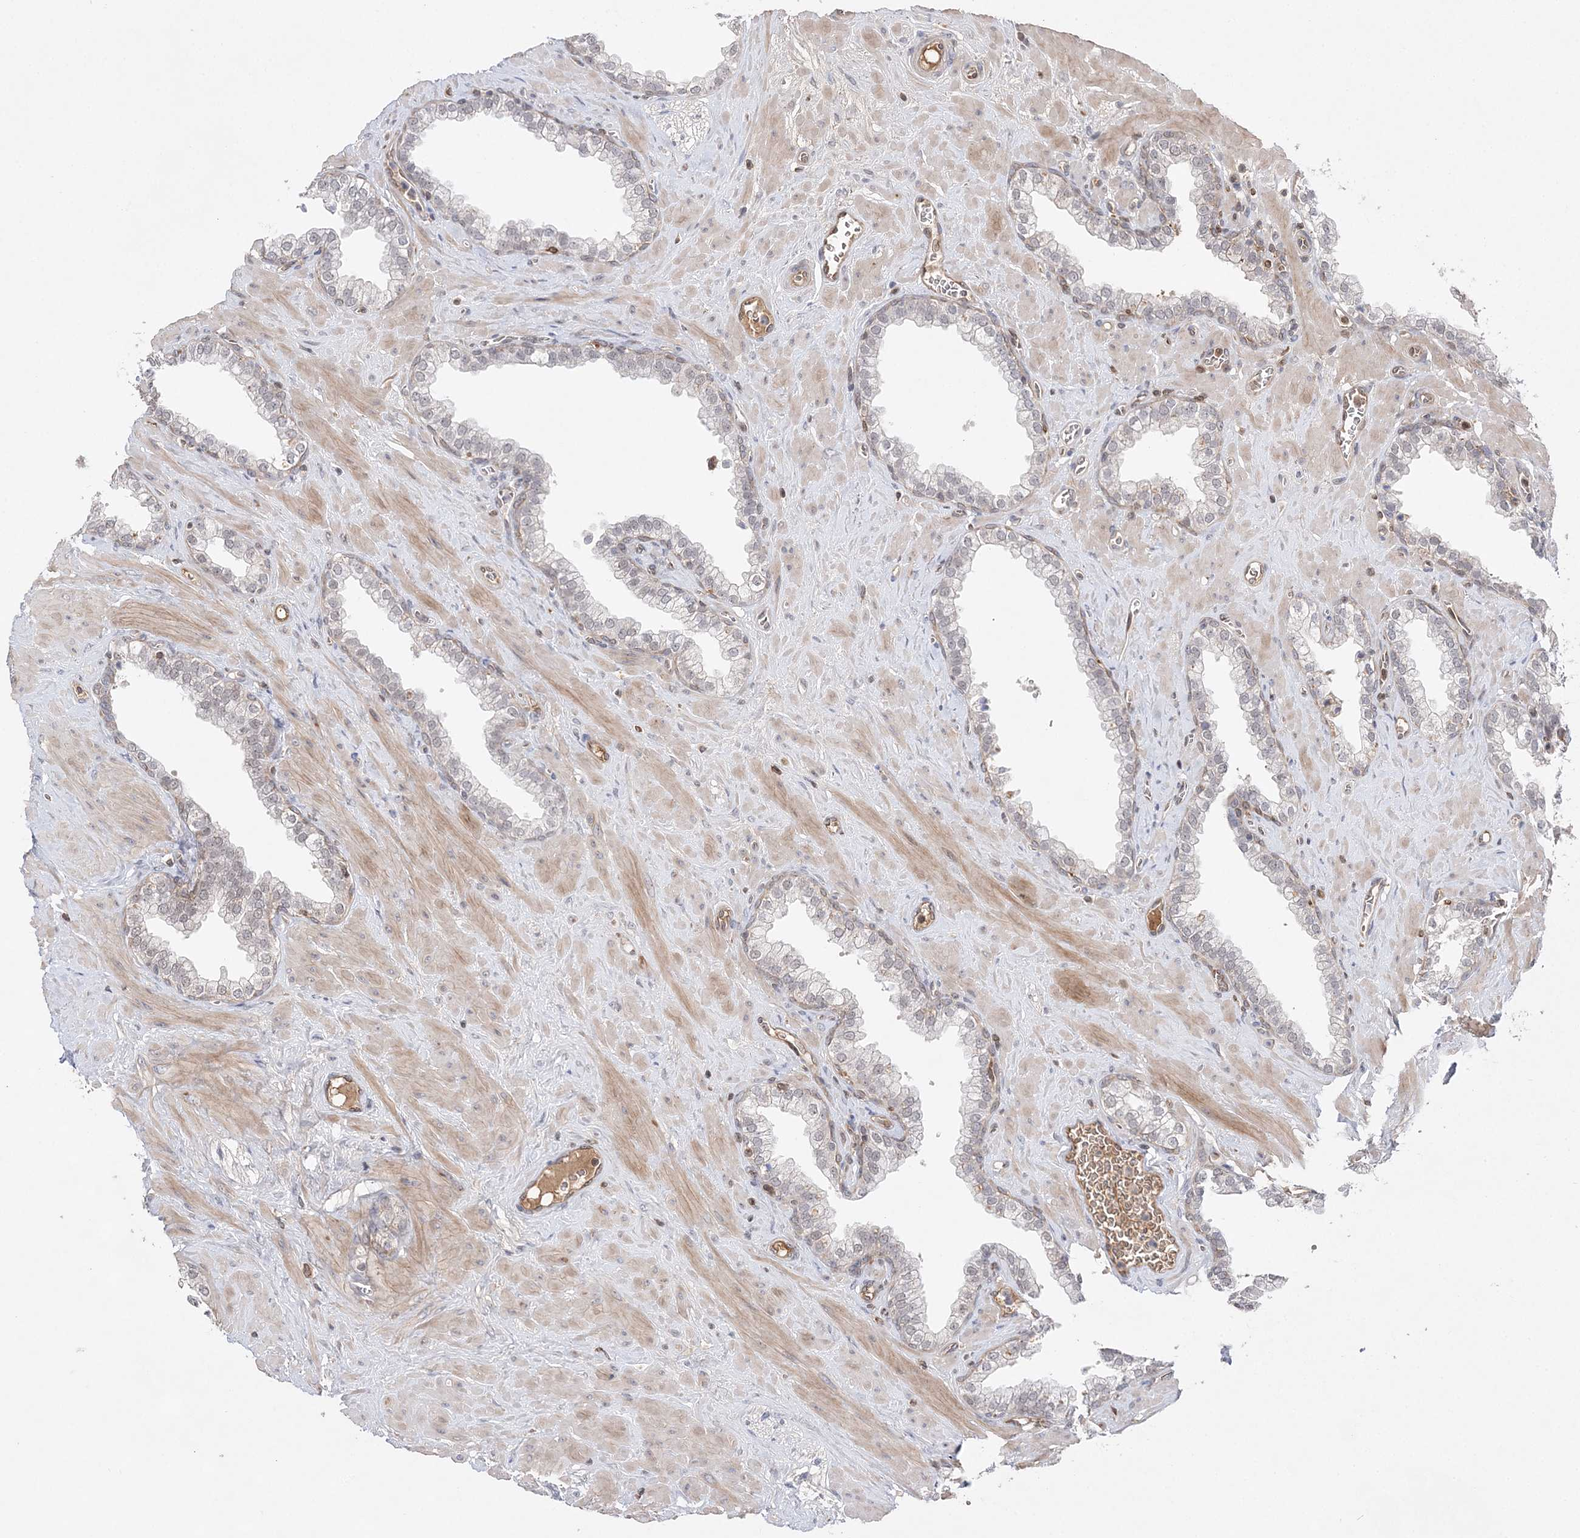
{"staining": {"intensity": "negative", "quantity": "none", "location": "none"}, "tissue": "prostate", "cell_type": "Glandular cells", "image_type": "normal", "snomed": [{"axis": "morphology", "description": "Normal tissue, NOS"}, {"axis": "morphology", "description": "Urothelial carcinoma, Low grade"}, {"axis": "topography", "description": "Urinary bladder"}, {"axis": "topography", "description": "Prostate"}], "caption": "Unremarkable prostate was stained to show a protein in brown. There is no significant expression in glandular cells. (Immunohistochemistry, brightfield microscopy, high magnification).", "gene": "TMEM132B", "patient": {"sex": "male", "age": 60}}